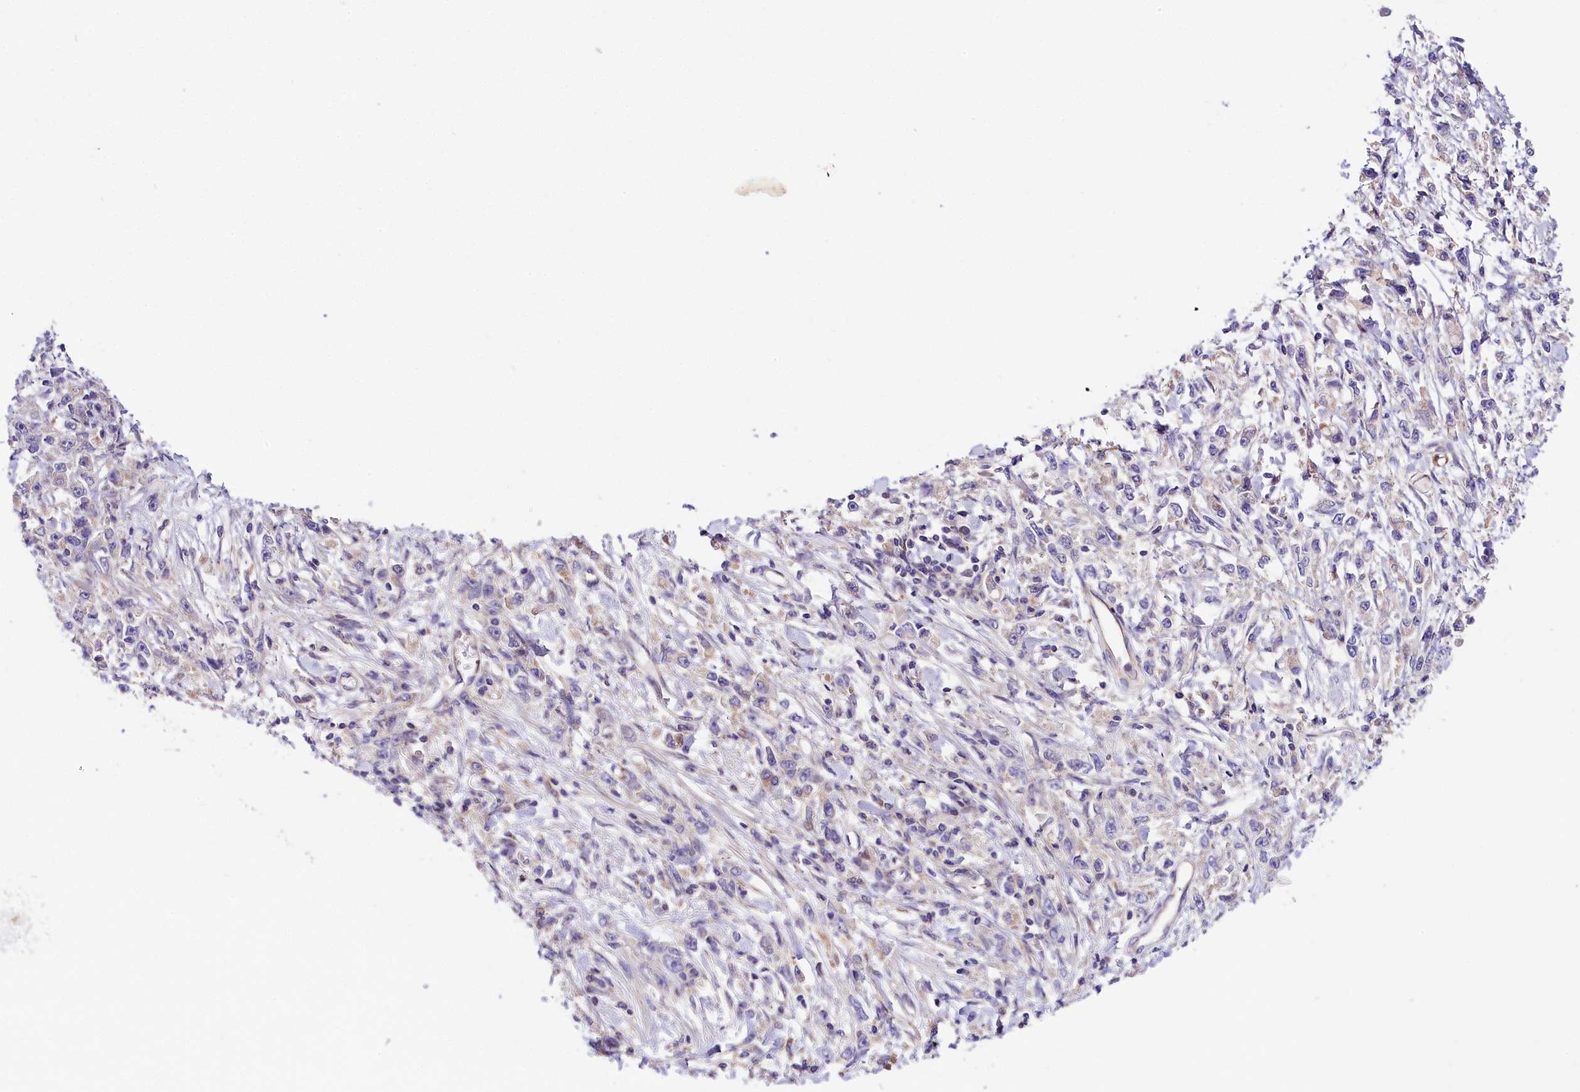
{"staining": {"intensity": "negative", "quantity": "none", "location": "none"}, "tissue": "stomach cancer", "cell_type": "Tumor cells", "image_type": "cancer", "snomed": [{"axis": "morphology", "description": "Adenocarcinoma, NOS"}, {"axis": "topography", "description": "Stomach"}], "caption": "Immunohistochemistry (IHC) image of human adenocarcinoma (stomach) stained for a protein (brown), which reveals no expression in tumor cells.", "gene": "ARMC6", "patient": {"sex": "female", "age": 59}}